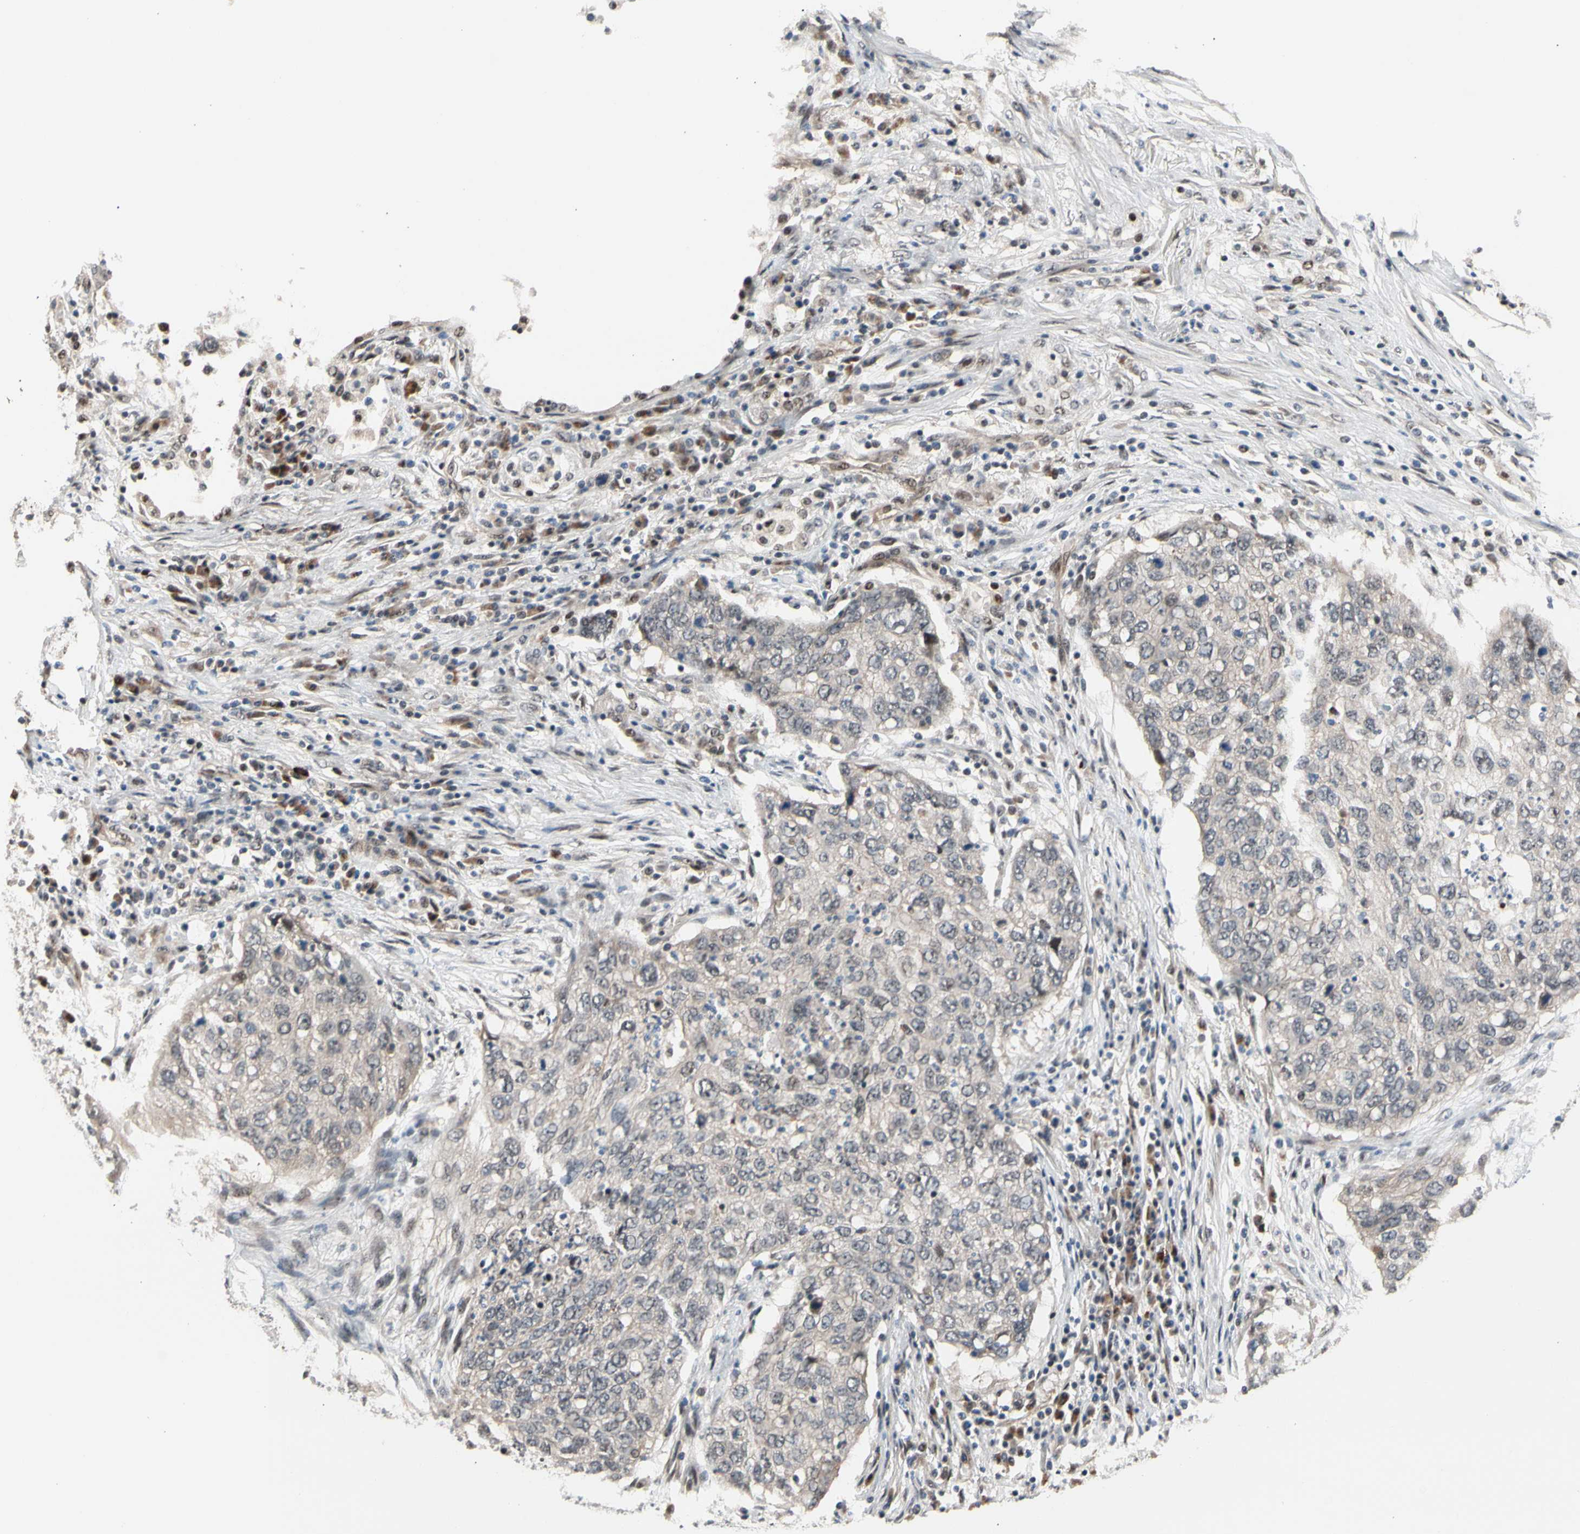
{"staining": {"intensity": "weak", "quantity": "25%-75%", "location": "cytoplasmic/membranous"}, "tissue": "lung cancer", "cell_type": "Tumor cells", "image_type": "cancer", "snomed": [{"axis": "morphology", "description": "Squamous cell carcinoma, NOS"}, {"axis": "topography", "description": "Lung"}], "caption": "Weak cytoplasmic/membranous staining is appreciated in about 25%-75% of tumor cells in squamous cell carcinoma (lung).", "gene": "NGEF", "patient": {"sex": "female", "age": 63}}